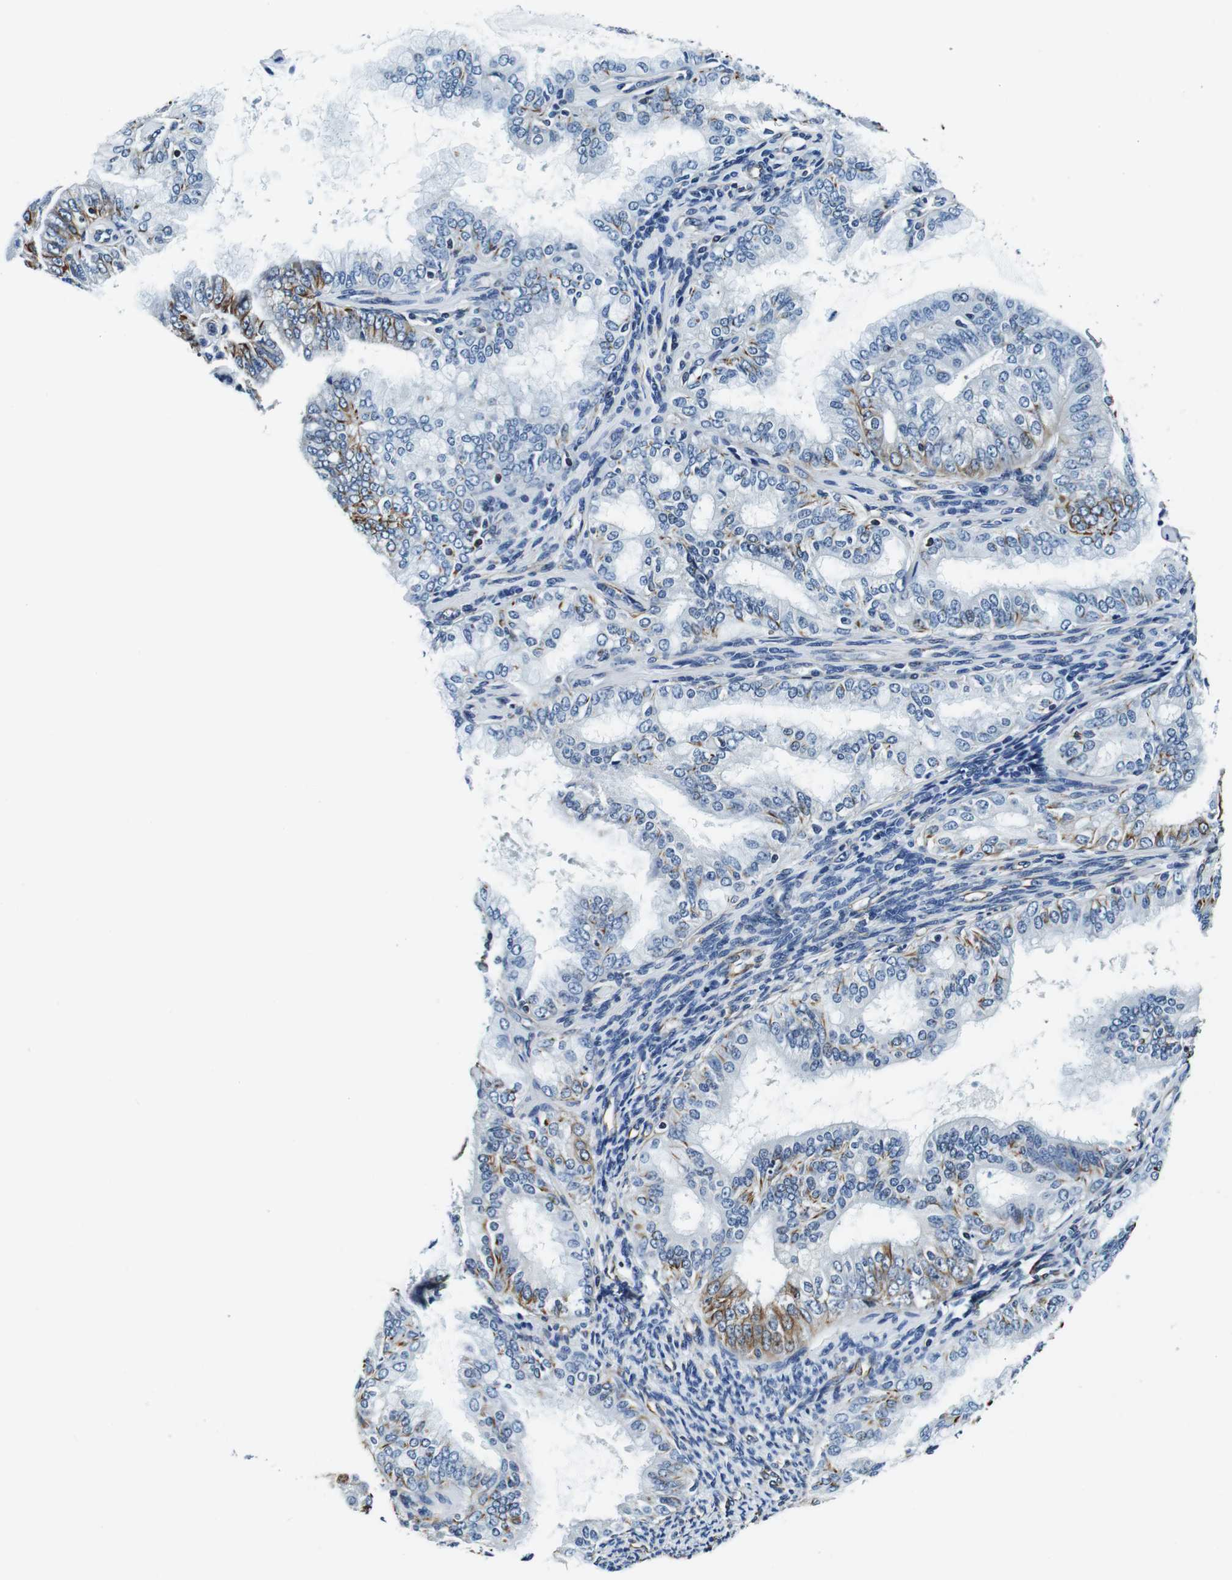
{"staining": {"intensity": "moderate", "quantity": "<25%", "location": "cytoplasmic/membranous"}, "tissue": "endometrial cancer", "cell_type": "Tumor cells", "image_type": "cancer", "snomed": [{"axis": "morphology", "description": "Adenocarcinoma, NOS"}, {"axis": "topography", "description": "Endometrium"}], "caption": "Human endometrial cancer stained with a brown dye reveals moderate cytoplasmic/membranous positive staining in approximately <25% of tumor cells.", "gene": "GJE1", "patient": {"sex": "female", "age": 63}}